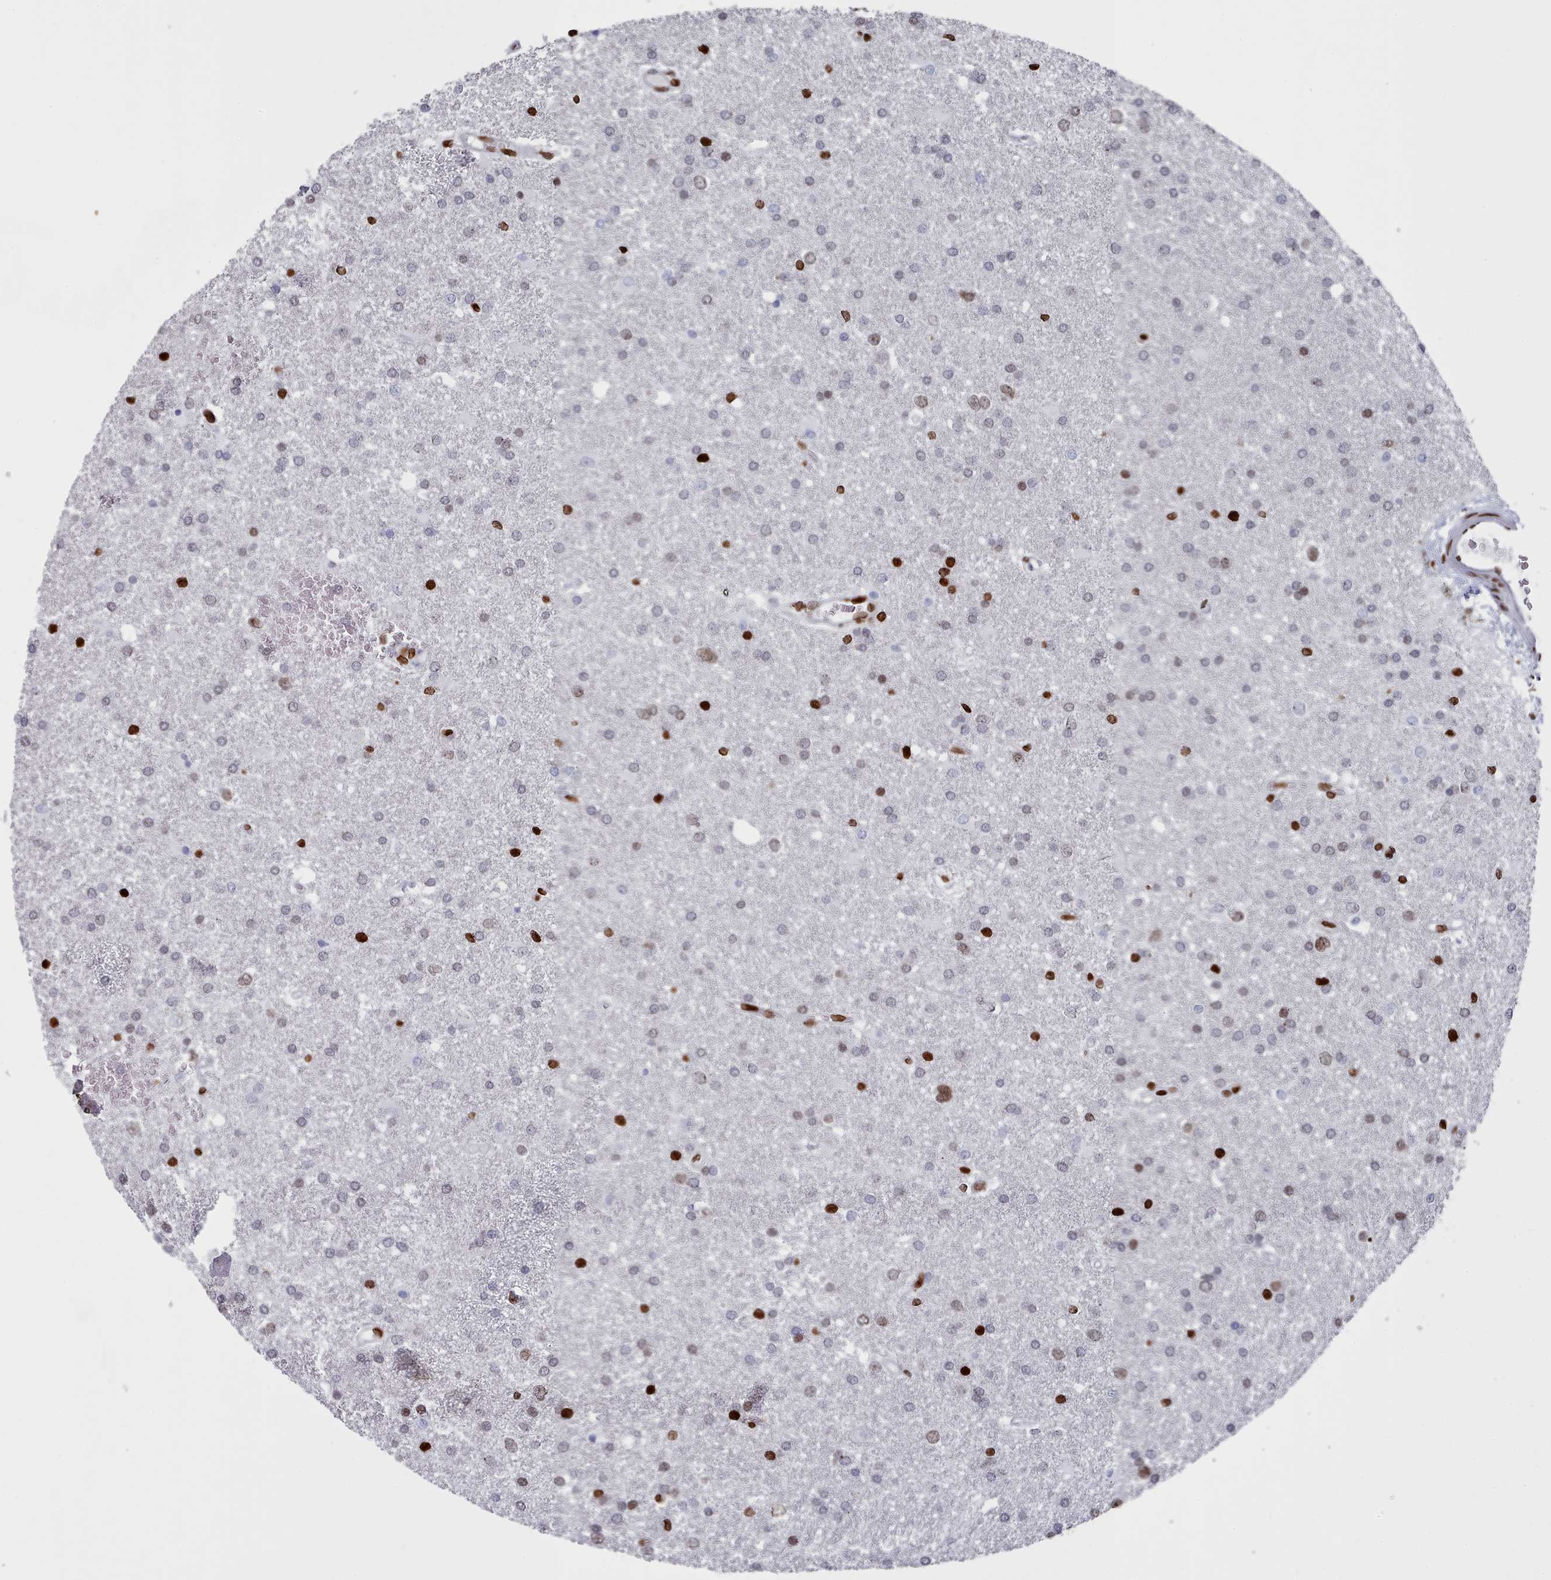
{"staining": {"intensity": "strong", "quantity": "<25%", "location": "nuclear"}, "tissue": "glioma", "cell_type": "Tumor cells", "image_type": "cancer", "snomed": [{"axis": "morphology", "description": "Glioma, malignant, Low grade"}, {"axis": "topography", "description": "Brain"}], "caption": "Malignant glioma (low-grade) tissue demonstrates strong nuclear positivity in about <25% of tumor cells, visualized by immunohistochemistry.", "gene": "PCDHB12", "patient": {"sex": "female", "age": 32}}